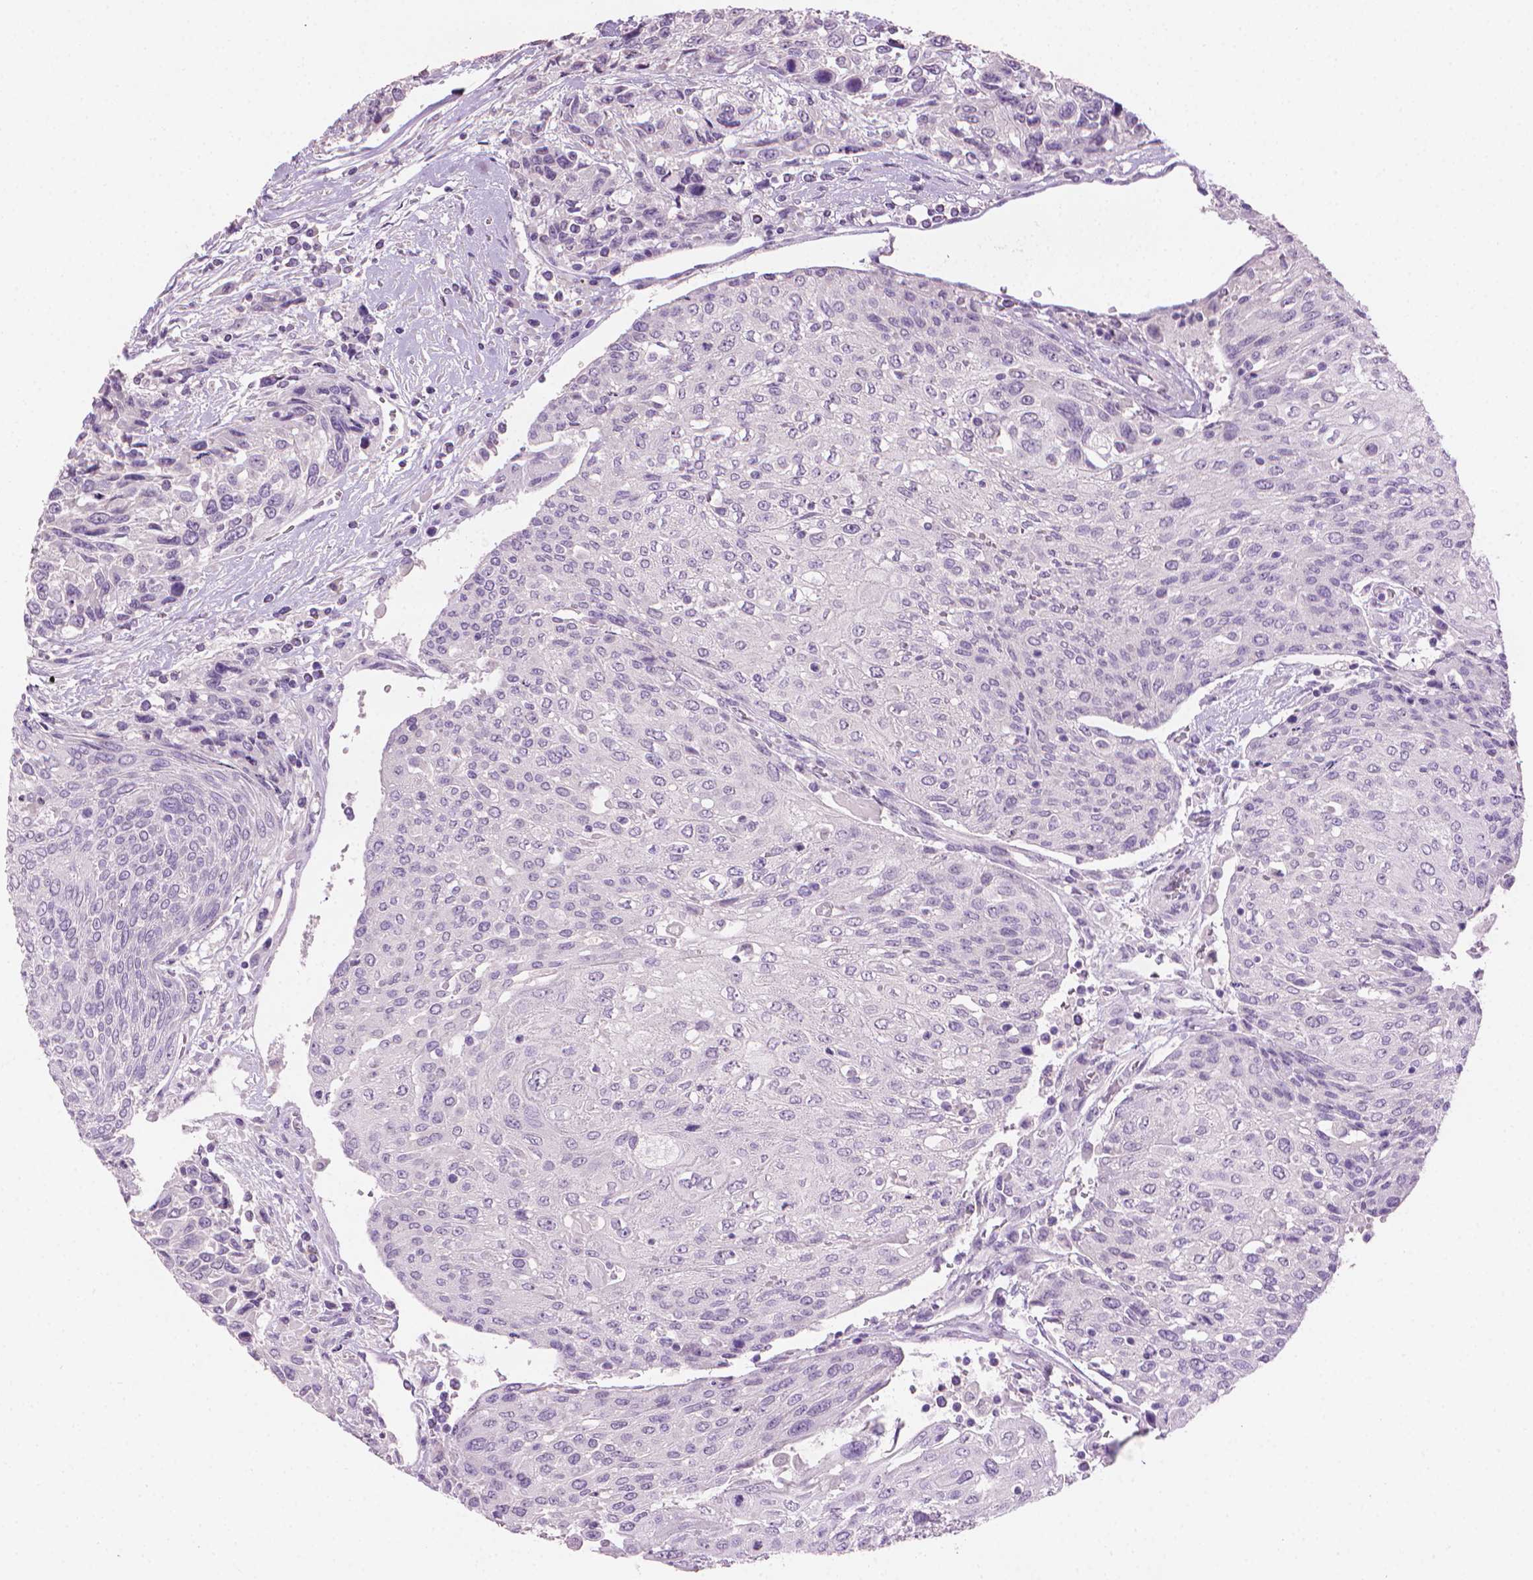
{"staining": {"intensity": "negative", "quantity": "none", "location": "none"}, "tissue": "urothelial cancer", "cell_type": "Tumor cells", "image_type": "cancer", "snomed": [{"axis": "morphology", "description": "Urothelial carcinoma, High grade"}, {"axis": "topography", "description": "Urinary bladder"}], "caption": "Immunohistochemistry histopathology image of neoplastic tissue: urothelial carcinoma (high-grade) stained with DAB (3,3'-diaminobenzidine) exhibits no significant protein positivity in tumor cells.", "gene": "MLANA", "patient": {"sex": "female", "age": 70}}